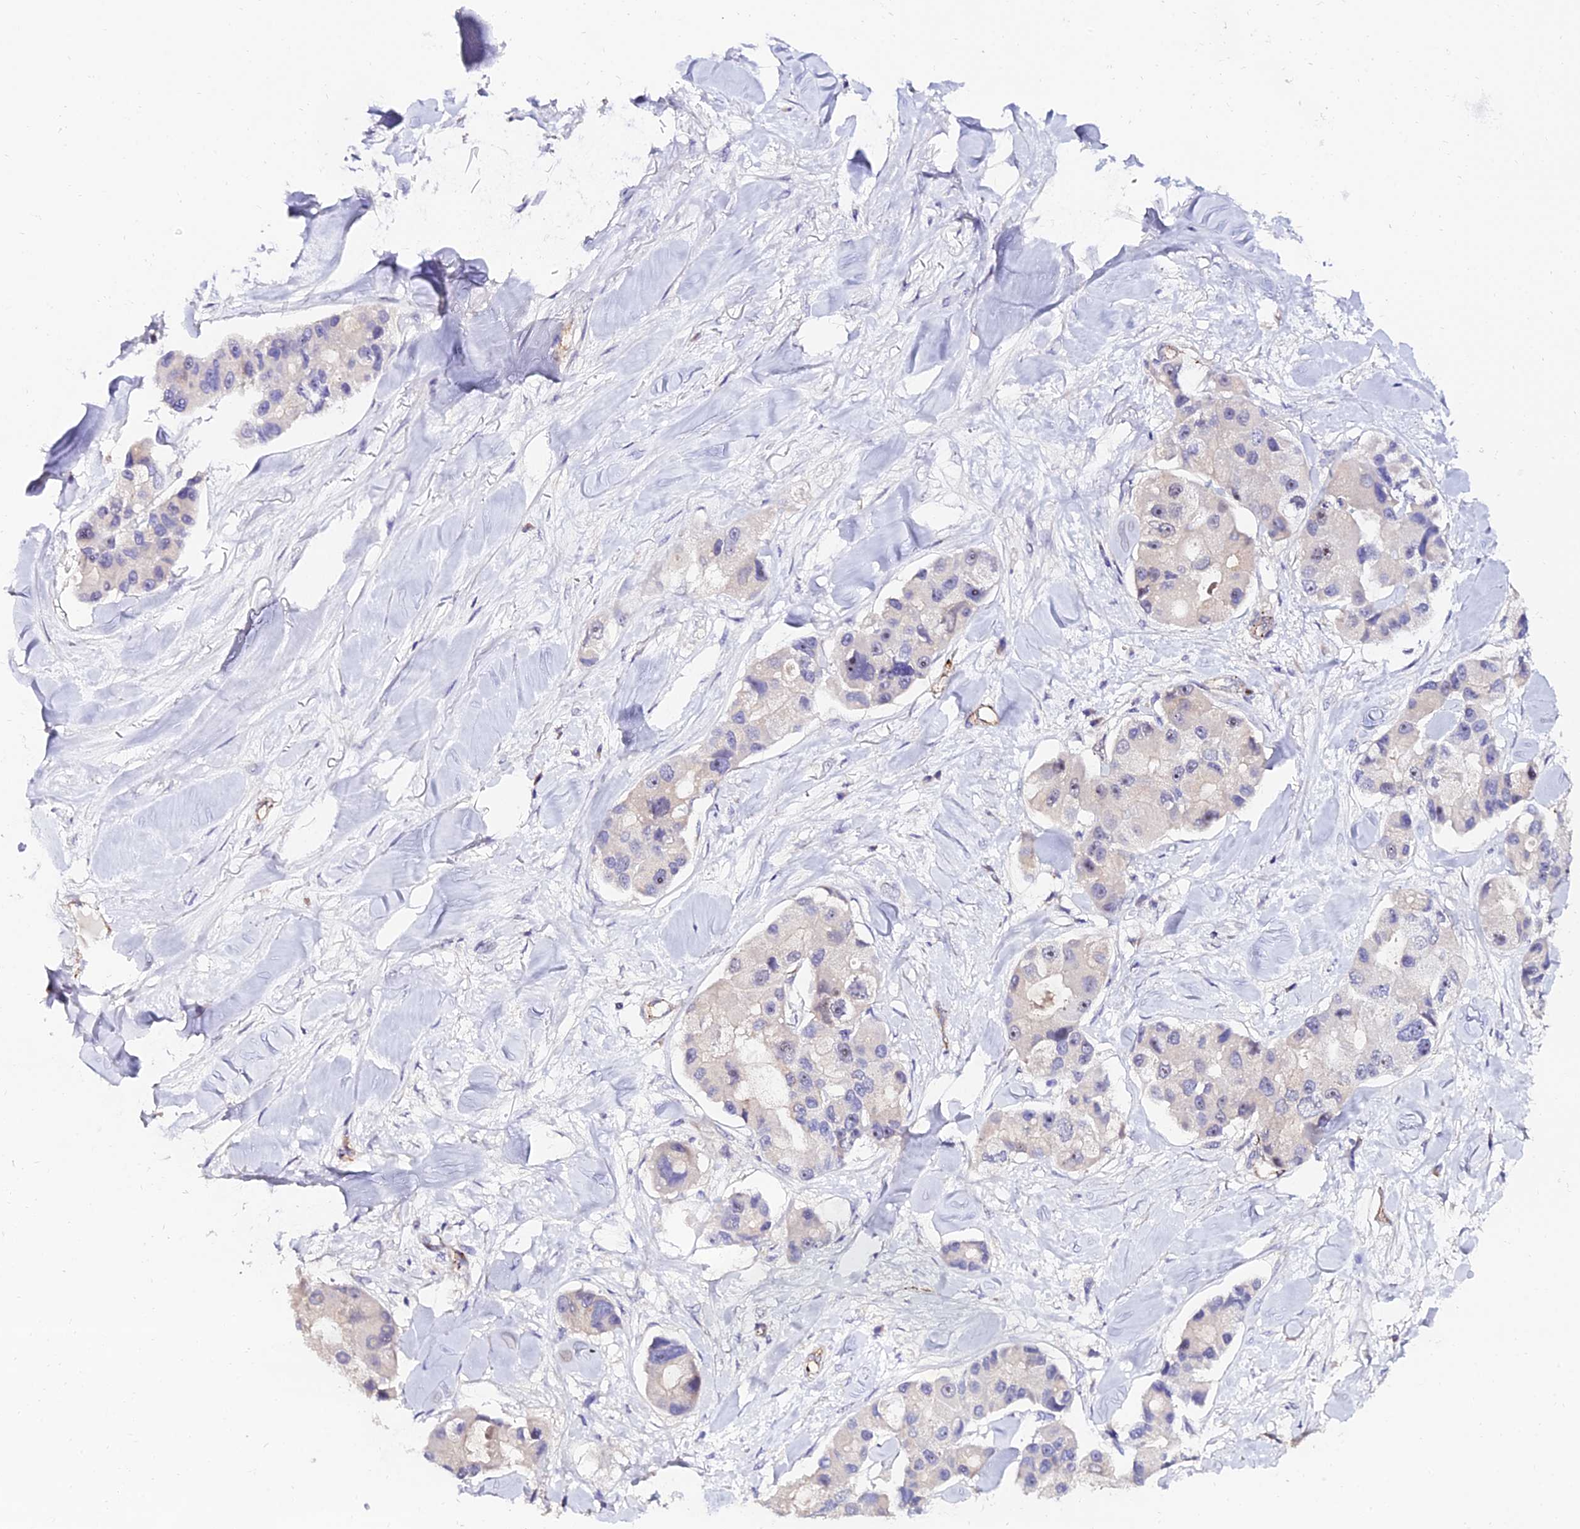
{"staining": {"intensity": "negative", "quantity": "none", "location": "none"}, "tissue": "lung cancer", "cell_type": "Tumor cells", "image_type": "cancer", "snomed": [{"axis": "morphology", "description": "Adenocarcinoma, NOS"}, {"axis": "topography", "description": "Lung"}], "caption": "Lung cancer (adenocarcinoma) stained for a protein using IHC displays no expression tumor cells.", "gene": "ALDH3B2", "patient": {"sex": "female", "age": 54}}